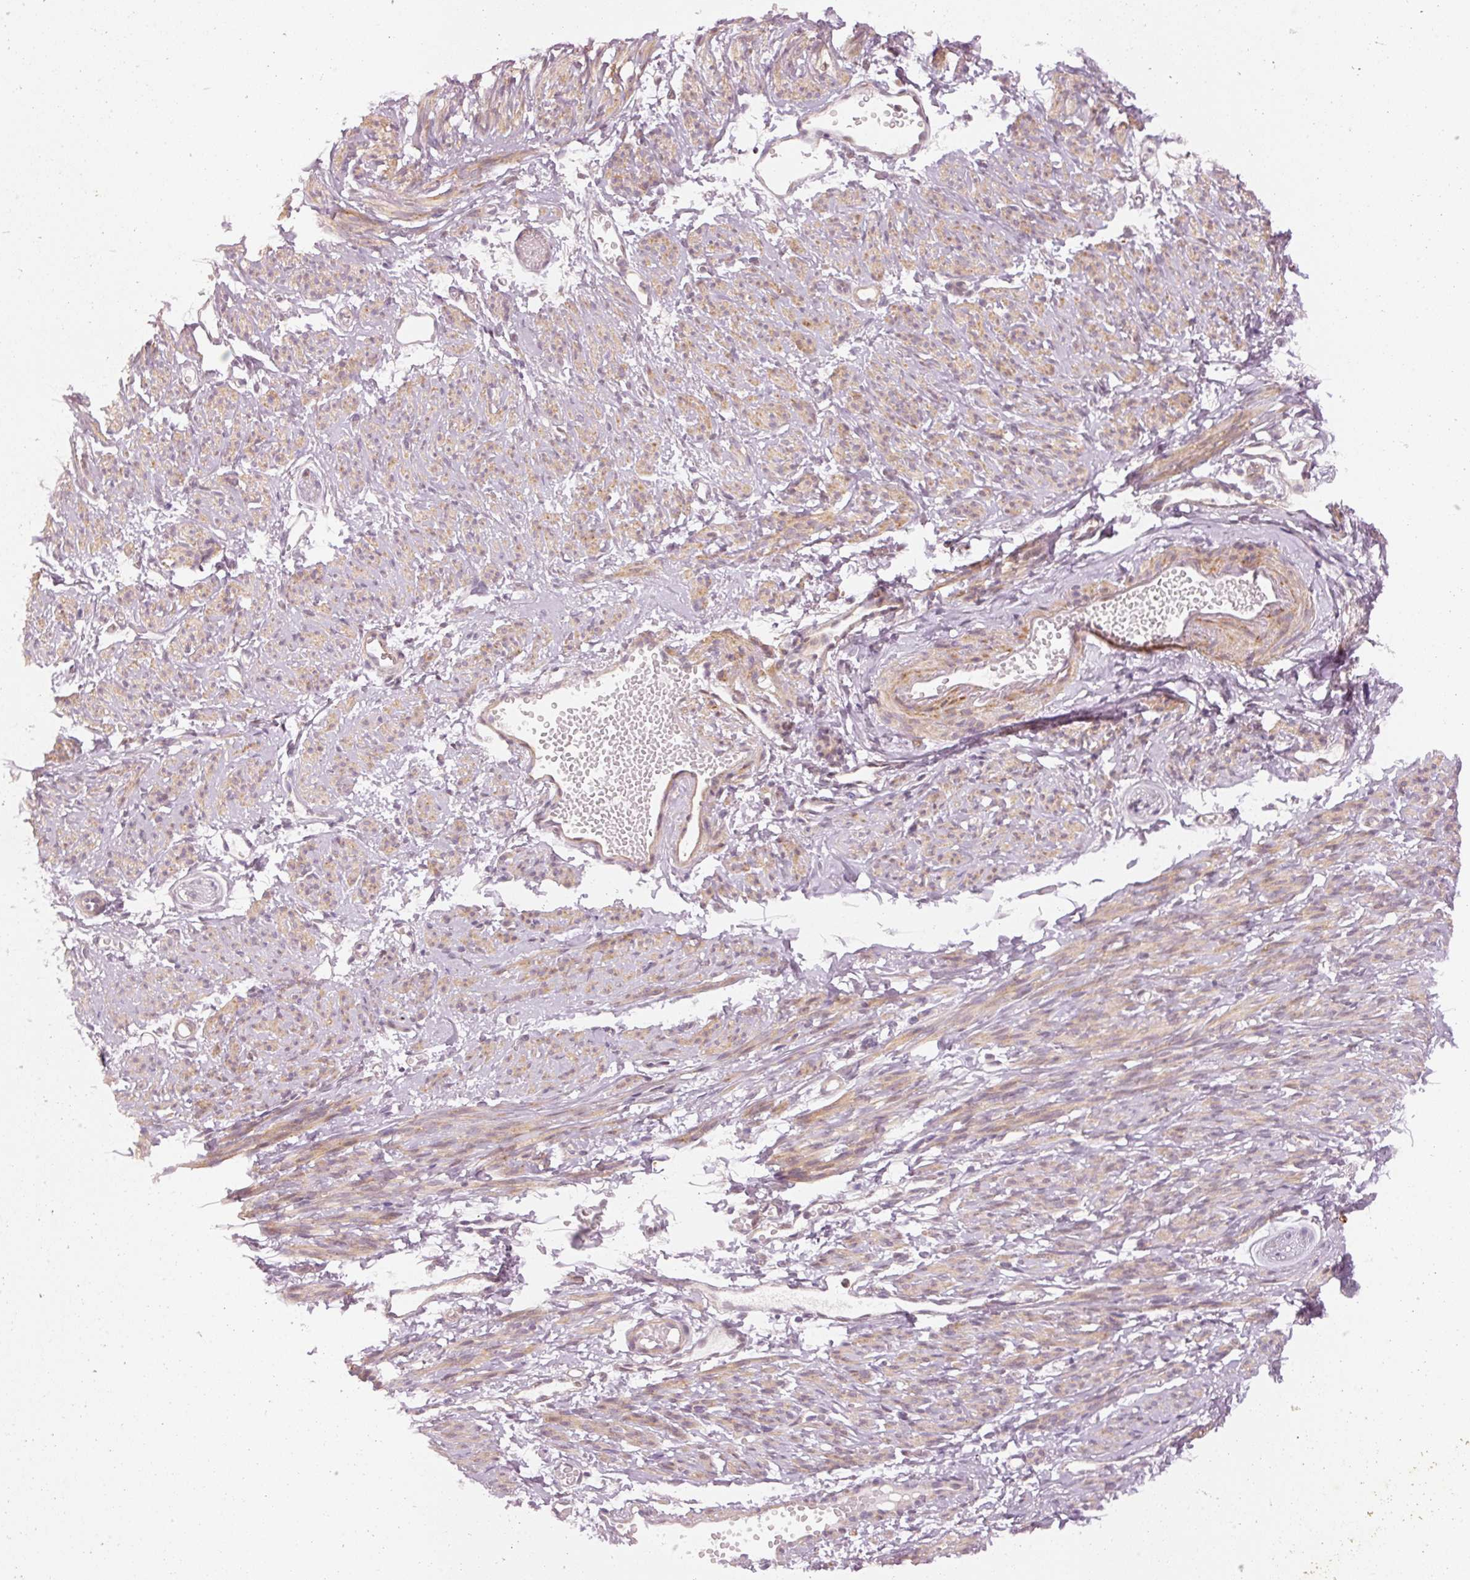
{"staining": {"intensity": "moderate", "quantity": ">75%", "location": "cytoplasmic/membranous"}, "tissue": "smooth muscle", "cell_type": "Smooth muscle cells", "image_type": "normal", "snomed": [{"axis": "morphology", "description": "Normal tissue, NOS"}, {"axis": "topography", "description": "Smooth muscle"}], "caption": "Moderate cytoplasmic/membranous protein positivity is identified in about >75% of smooth muscle cells in smooth muscle. Immunohistochemistry (ihc) stains the protein of interest in brown and the nuclei are stained blue.", "gene": "DAPP1", "patient": {"sex": "female", "age": 65}}